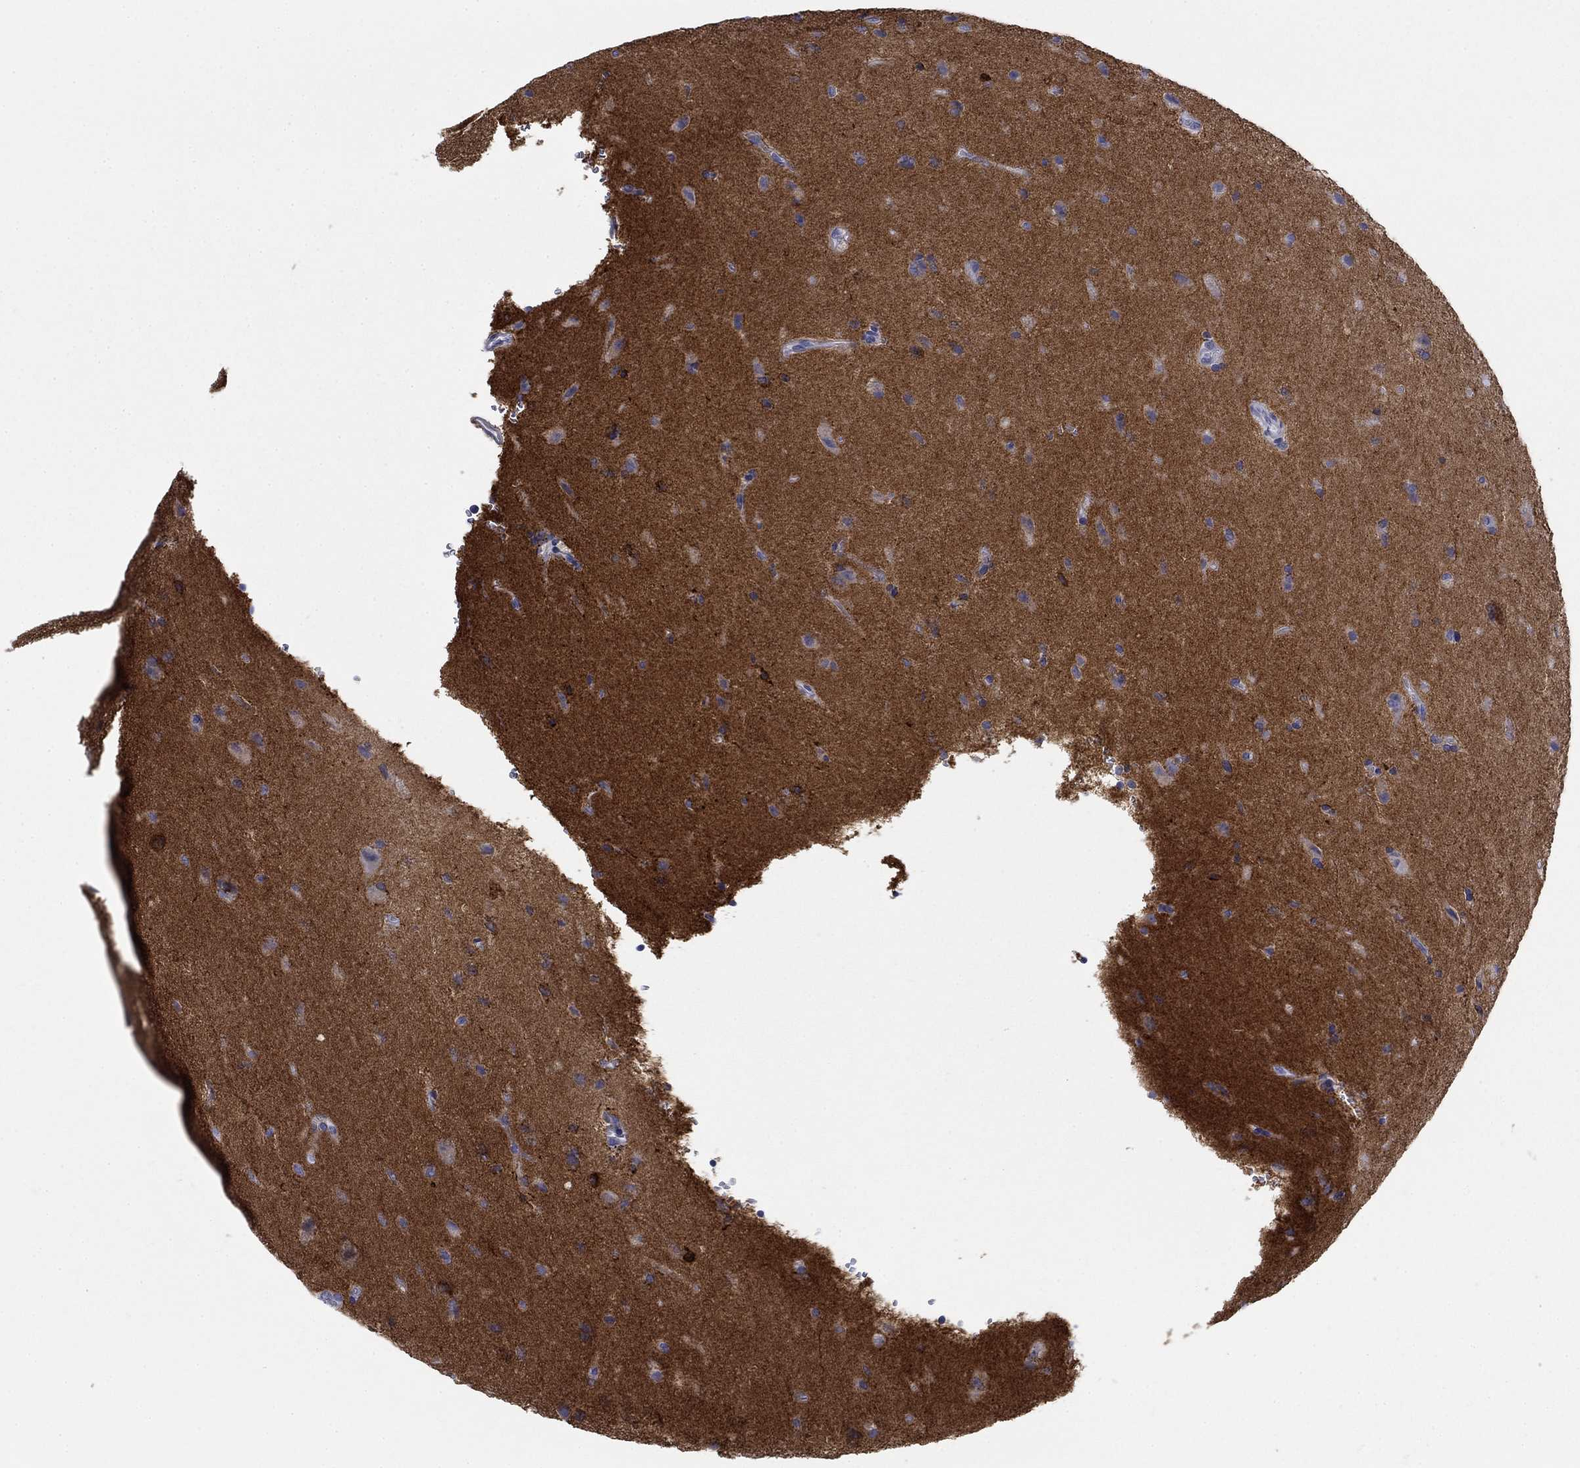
{"staining": {"intensity": "negative", "quantity": "none", "location": "none"}, "tissue": "glioma", "cell_type": "Tumor cells", "image_type": "cancer", "snomed": [{"axis": "morphology", "description": "Glioma, malignant, Low grade"}, {"axis": "topography", "description": "Brain"}], "caption": "This histopathology image is of malignant glioma (low-grade) stained with immunohistochemistry to label a protein in brown with the nuclei are counter-stained blue. There is no staining in tumor cells.", "gene": "PRKCG", "patient": {"sex": "male", "age": 58}}